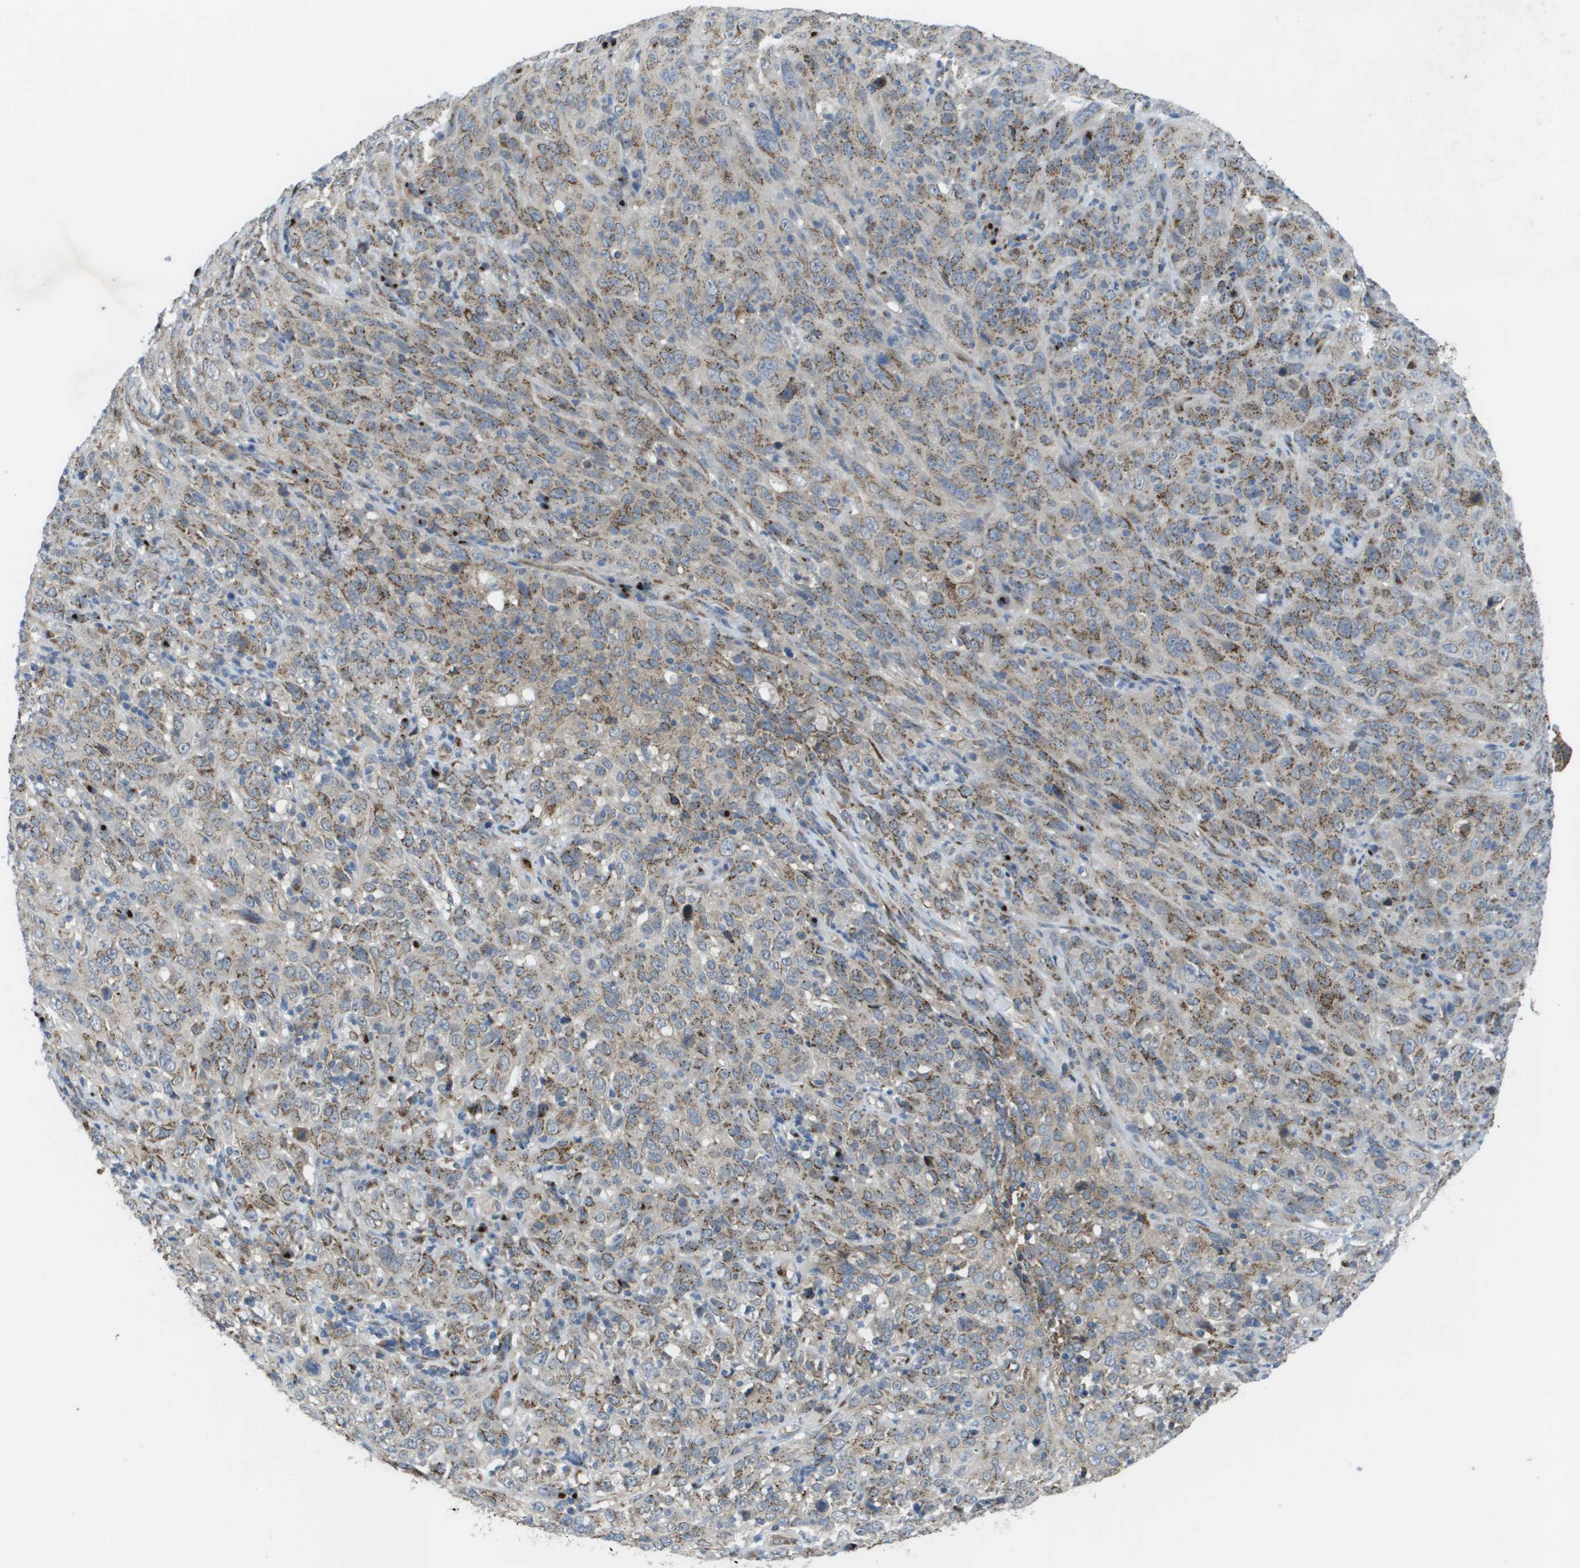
{"staining": {"intensity": "moderate", "quantity": ">75%", "location": "cytoplasmic/membranous"}, "tissue": "cervical cancer", "cell_type": "Tumor cells", "image_type": "cancer", "snomed": [{"axis": "morphology", "description": "Squamous cell carcinoma, NOS"}, {"axis": "topography", "description": "Cervix"}], "caption": "Cervical squamous cell carcinoma stained with a protein marker shows moderate staining in tumor cells.", "gene": "QSOX2", "patient": {"sex": "female", "age": 46}}